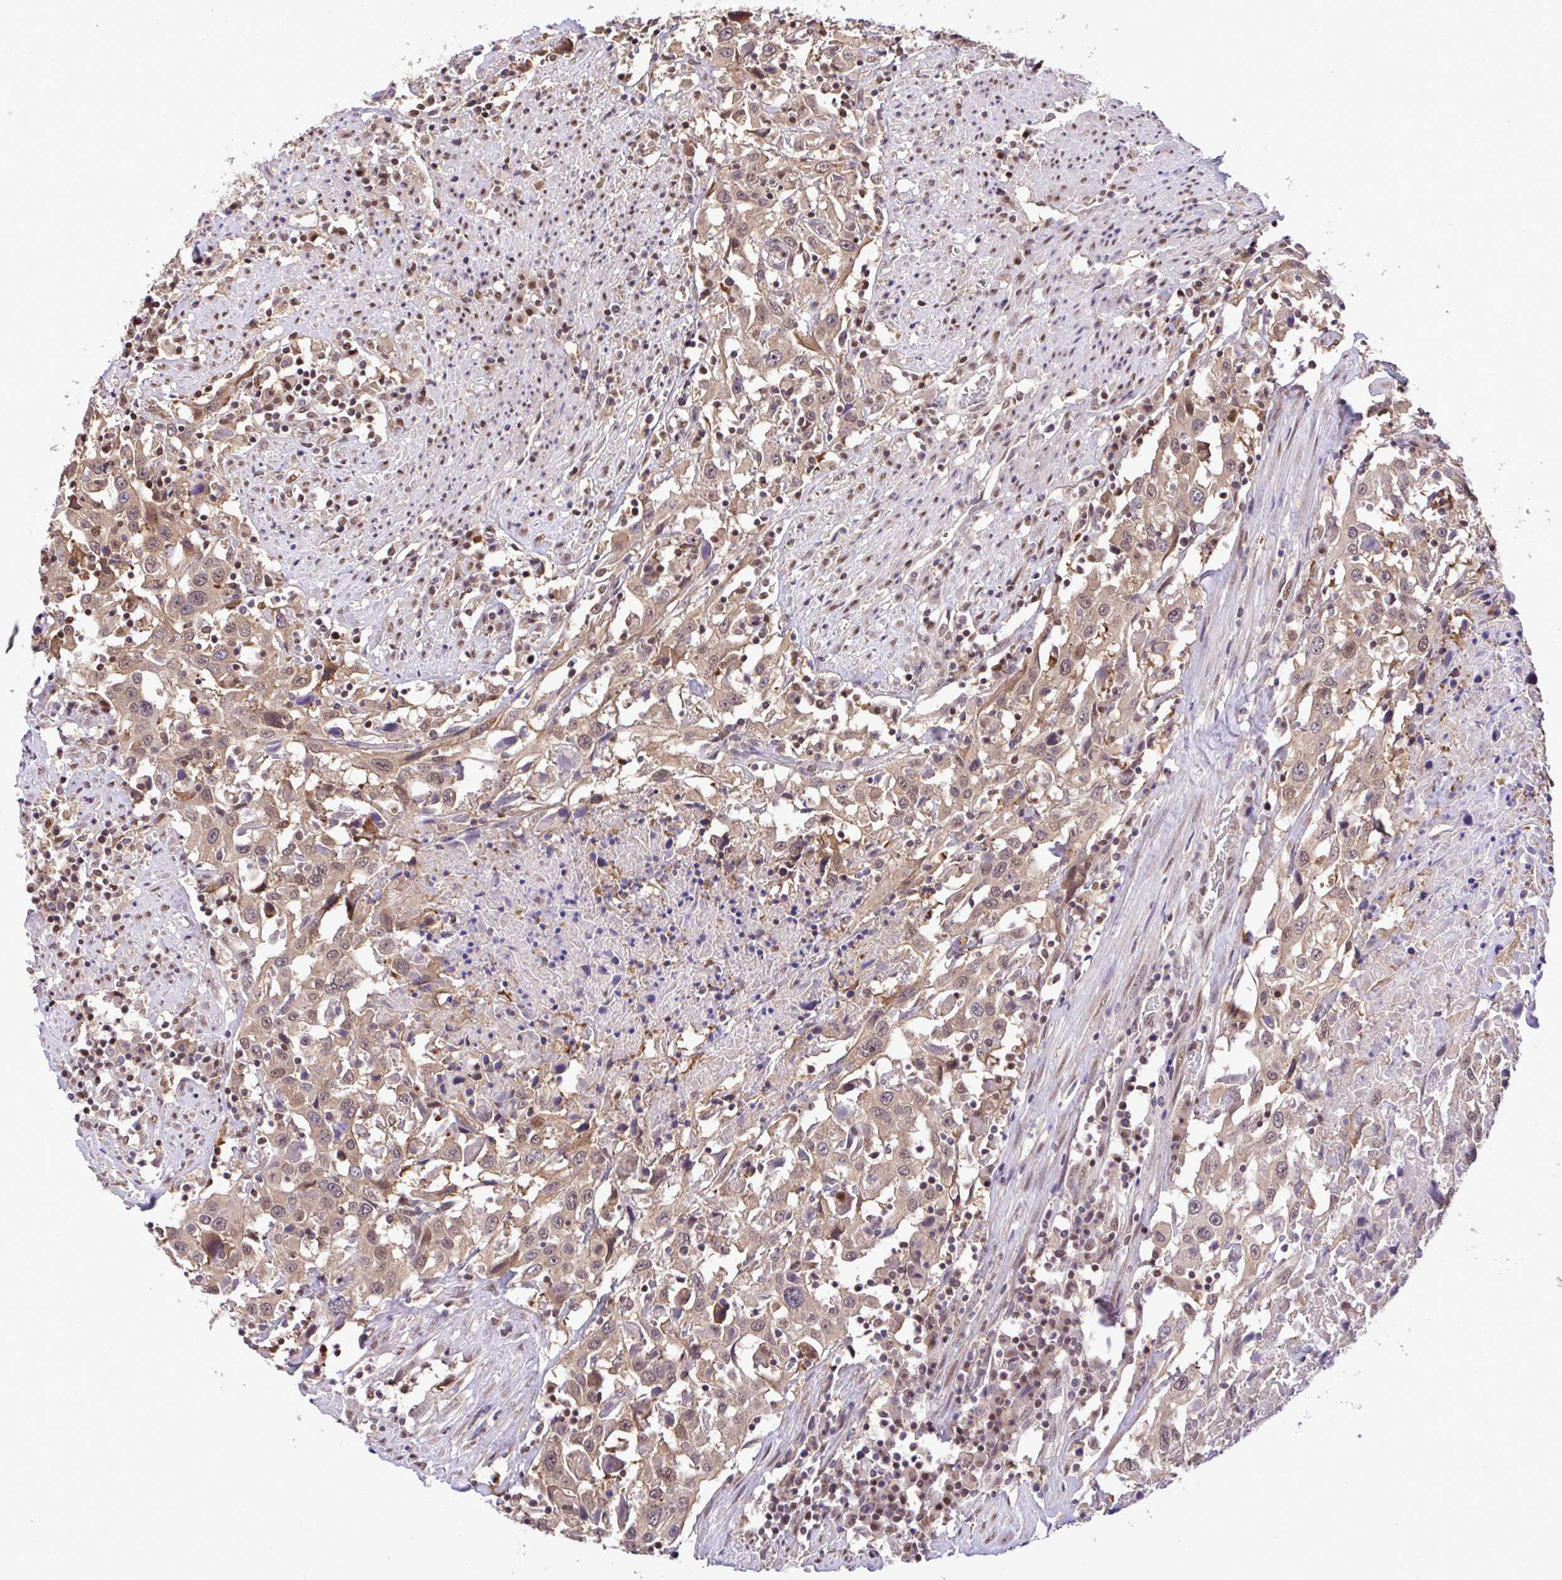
{"staining": {"intensity": "weak", "quantity": ">75%", "location": "cytoplasmic/membranous,nuclear"}, "tissue": "urothelial cancer", "cell_type": "Tumor cells", "image_type": "cancer", "snomed": [{"axis": "morphology", "description": "Urothelial carcinoma, High grade"}, {"axis": "topography", "description": "Urinary bladder"}], "caption": "A micrograph showing weak cytoplasmic/membranous and nuclear staining in approximately >75% of tumor cells in urothelial cancer, as visualized by brown immunohistochemical staining.", "gene": "GLIS3", "patient": {"sex": "male", "age": 61}}